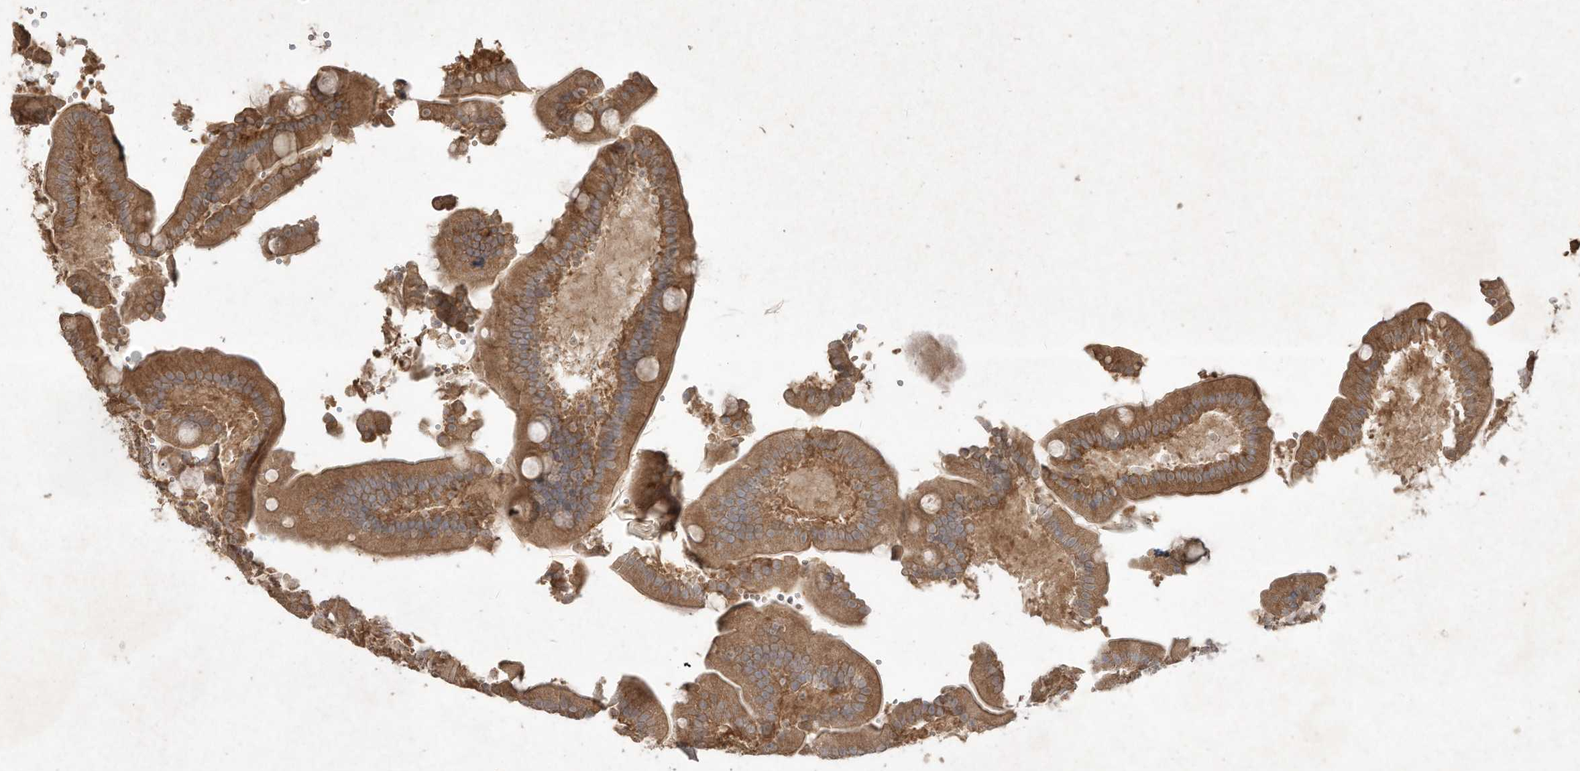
{"staining": {"intensity": "moderate", "quantity": ">75%", "location": "cytoplasmic/membranous"}, "tissue": "duodenum", "cell_type": "Glandular cells", "image_type": "normal", "snomed": [{"axis": "morphology", "description": "Normal tissue, NOS"}, {"axis": "topography", "description": "Duodenum"}], "caption": "This is a histology image of immunohistochemistry staining of unremarkable duodenum, which shows moderate positivity in the cytoplasmic/membranous of glandular cells.", "gene": "DYNC1I2", "patient": {"sex": "female", "age": 62}}